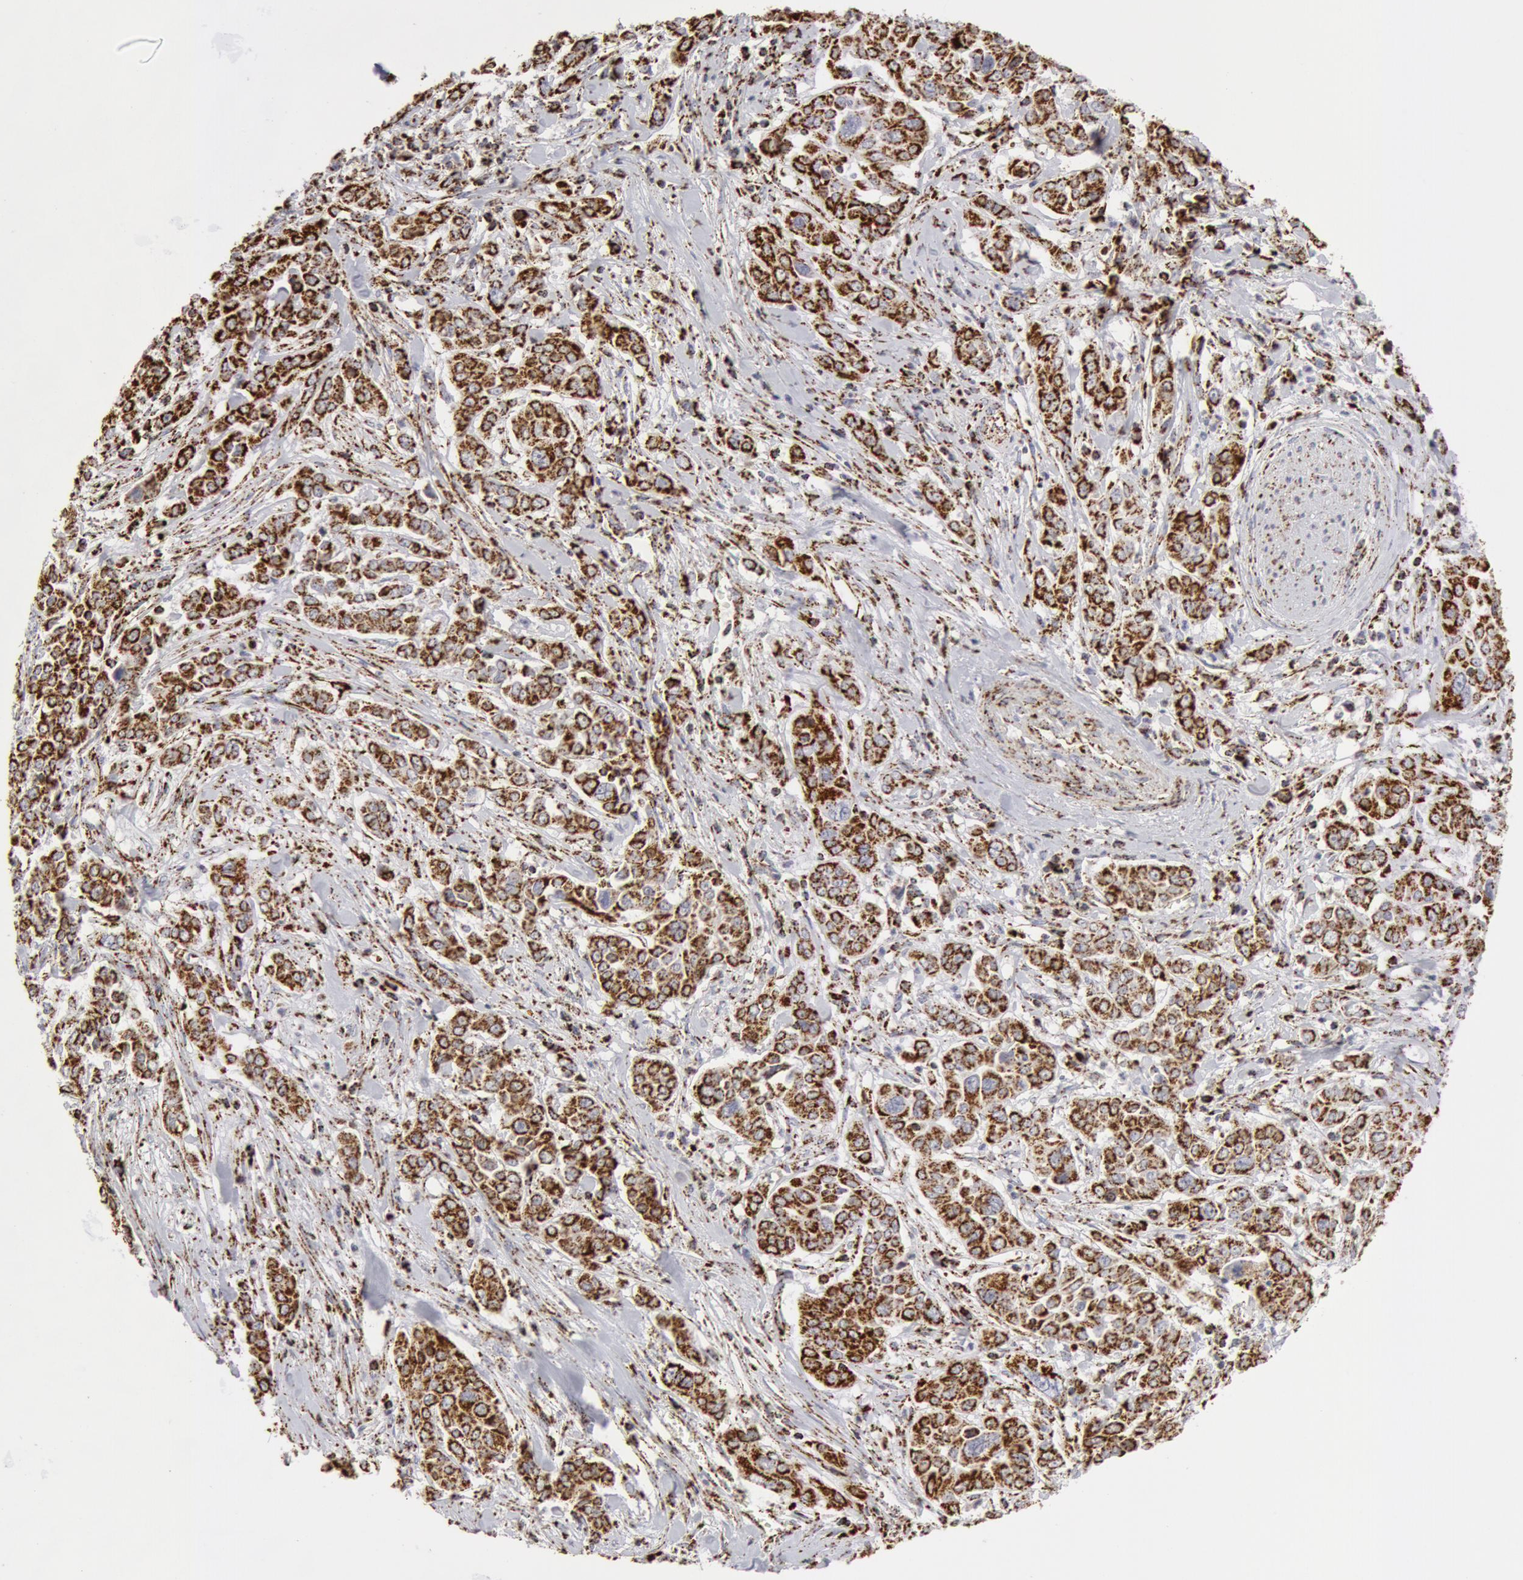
{"staining": {"intensity": "strong", "quantity": ">75%", "location": "cytoplasmic/membranous"}, "tissue": "pancreatic cancer", "cell_type": "Tumor cells", "image_type": "cancer", "snomed": [{"axis": "morphology", "description": "Adenocarcinoma, NOS"}, {"axis": "topography", "description": "Pancreas"}], "caption": "Strong cytoplasmic/membranous expression for a protein is present in approximately >75% of tumor cells of adenocarcinoma (pancreatic) using immunohistochemistry (IHC).", "gene": "ATP5F1B", "patient": {"sex": "female", "age": 52}}